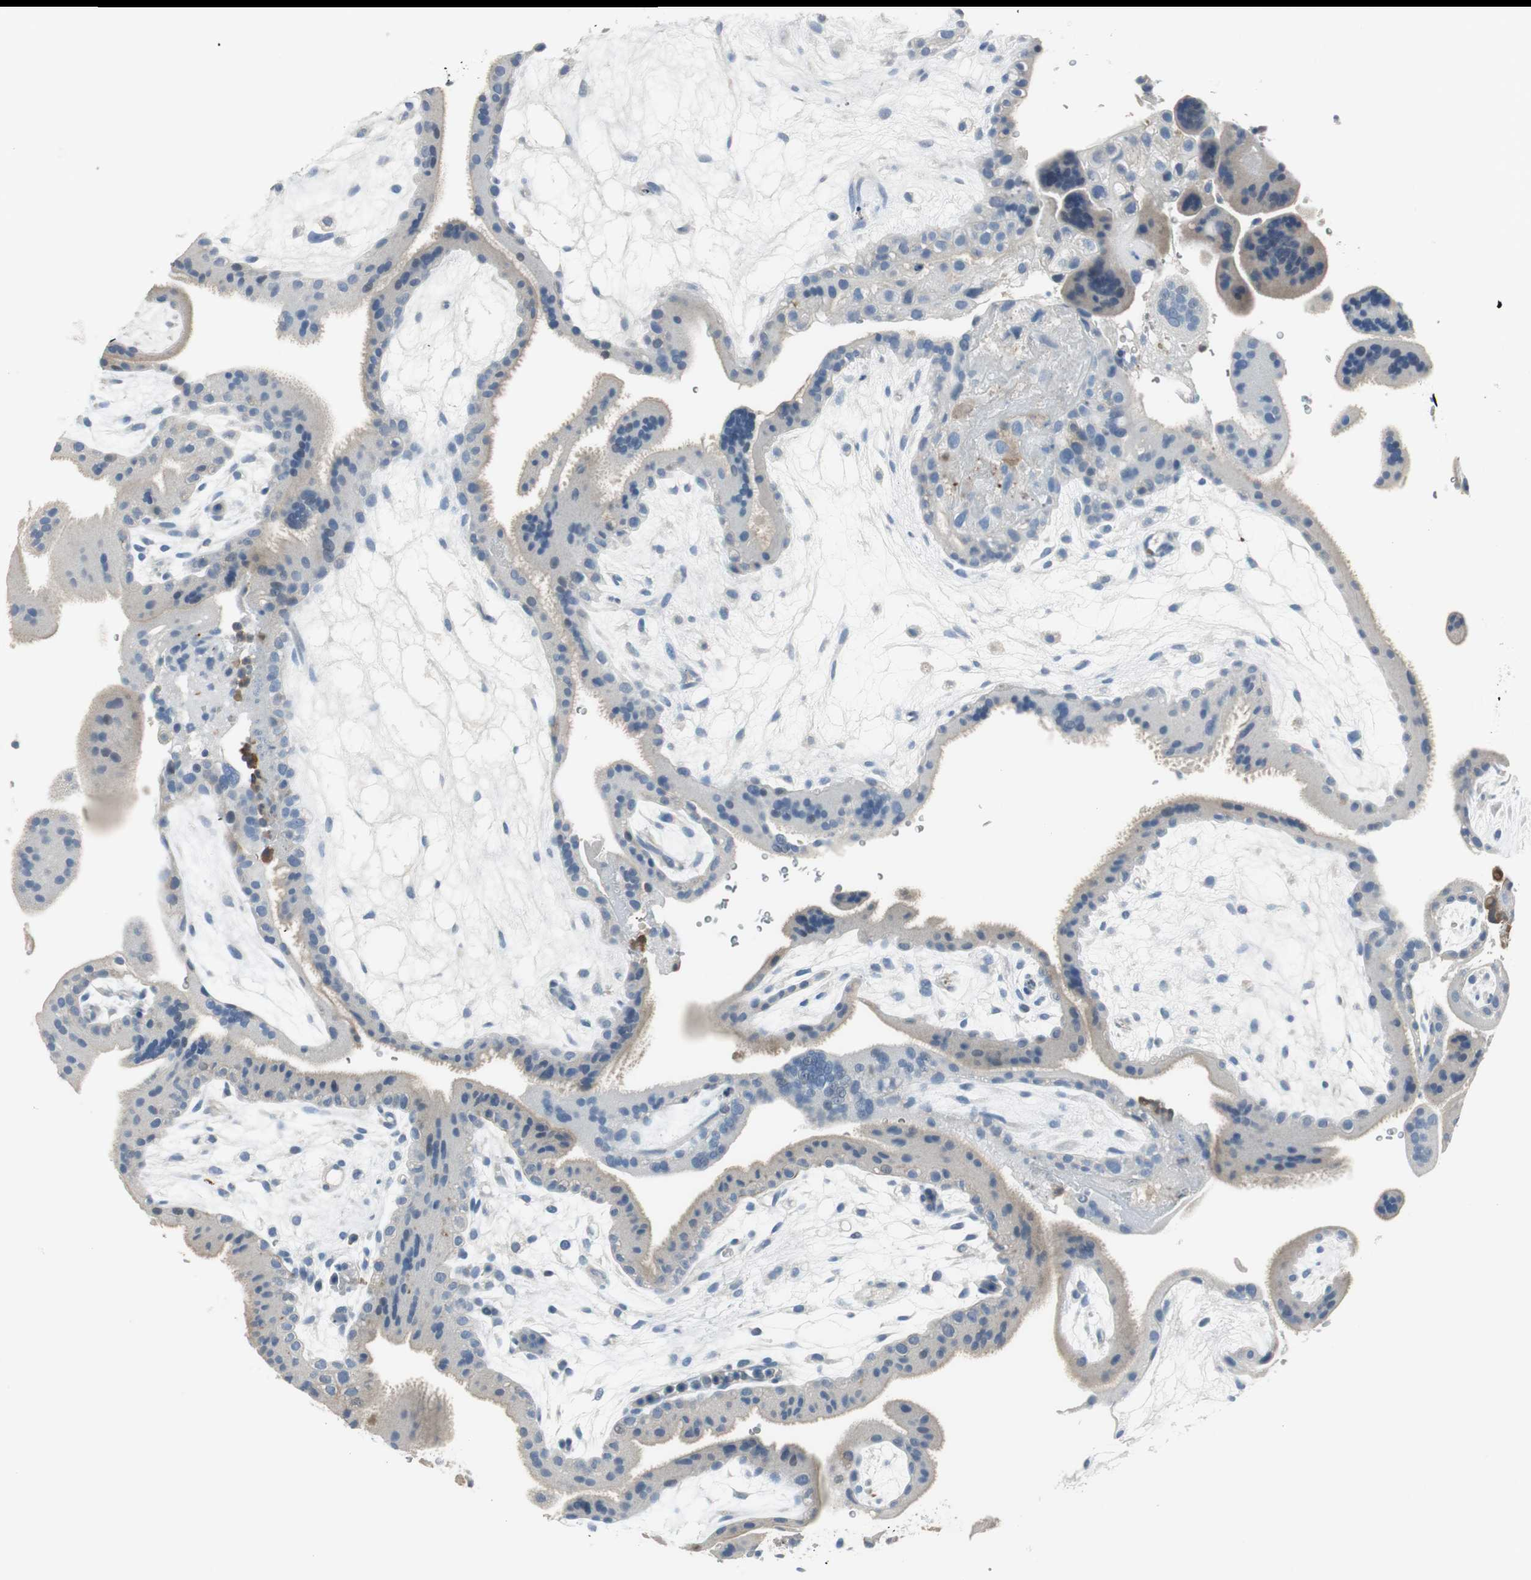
{"staining": {"intensity": "negative", "quantity": "none", "location": "none"}, "tissue": "placenta", "cell_type": "Decidual cells", "image_type": "normal", "snomed": [{"axis": "morphology", "description": "Normal tissue, NOS"}, {"axis": "topography", "description": "Placenta"}], "caption": "Immunohistochemistry (IHC) histopathology image of benign placenta stained for a protein (brown), which exhibits no positivity in decidual cells.", "gene": "MSTO1", "patient": {"sex": "female", "age": 19}}